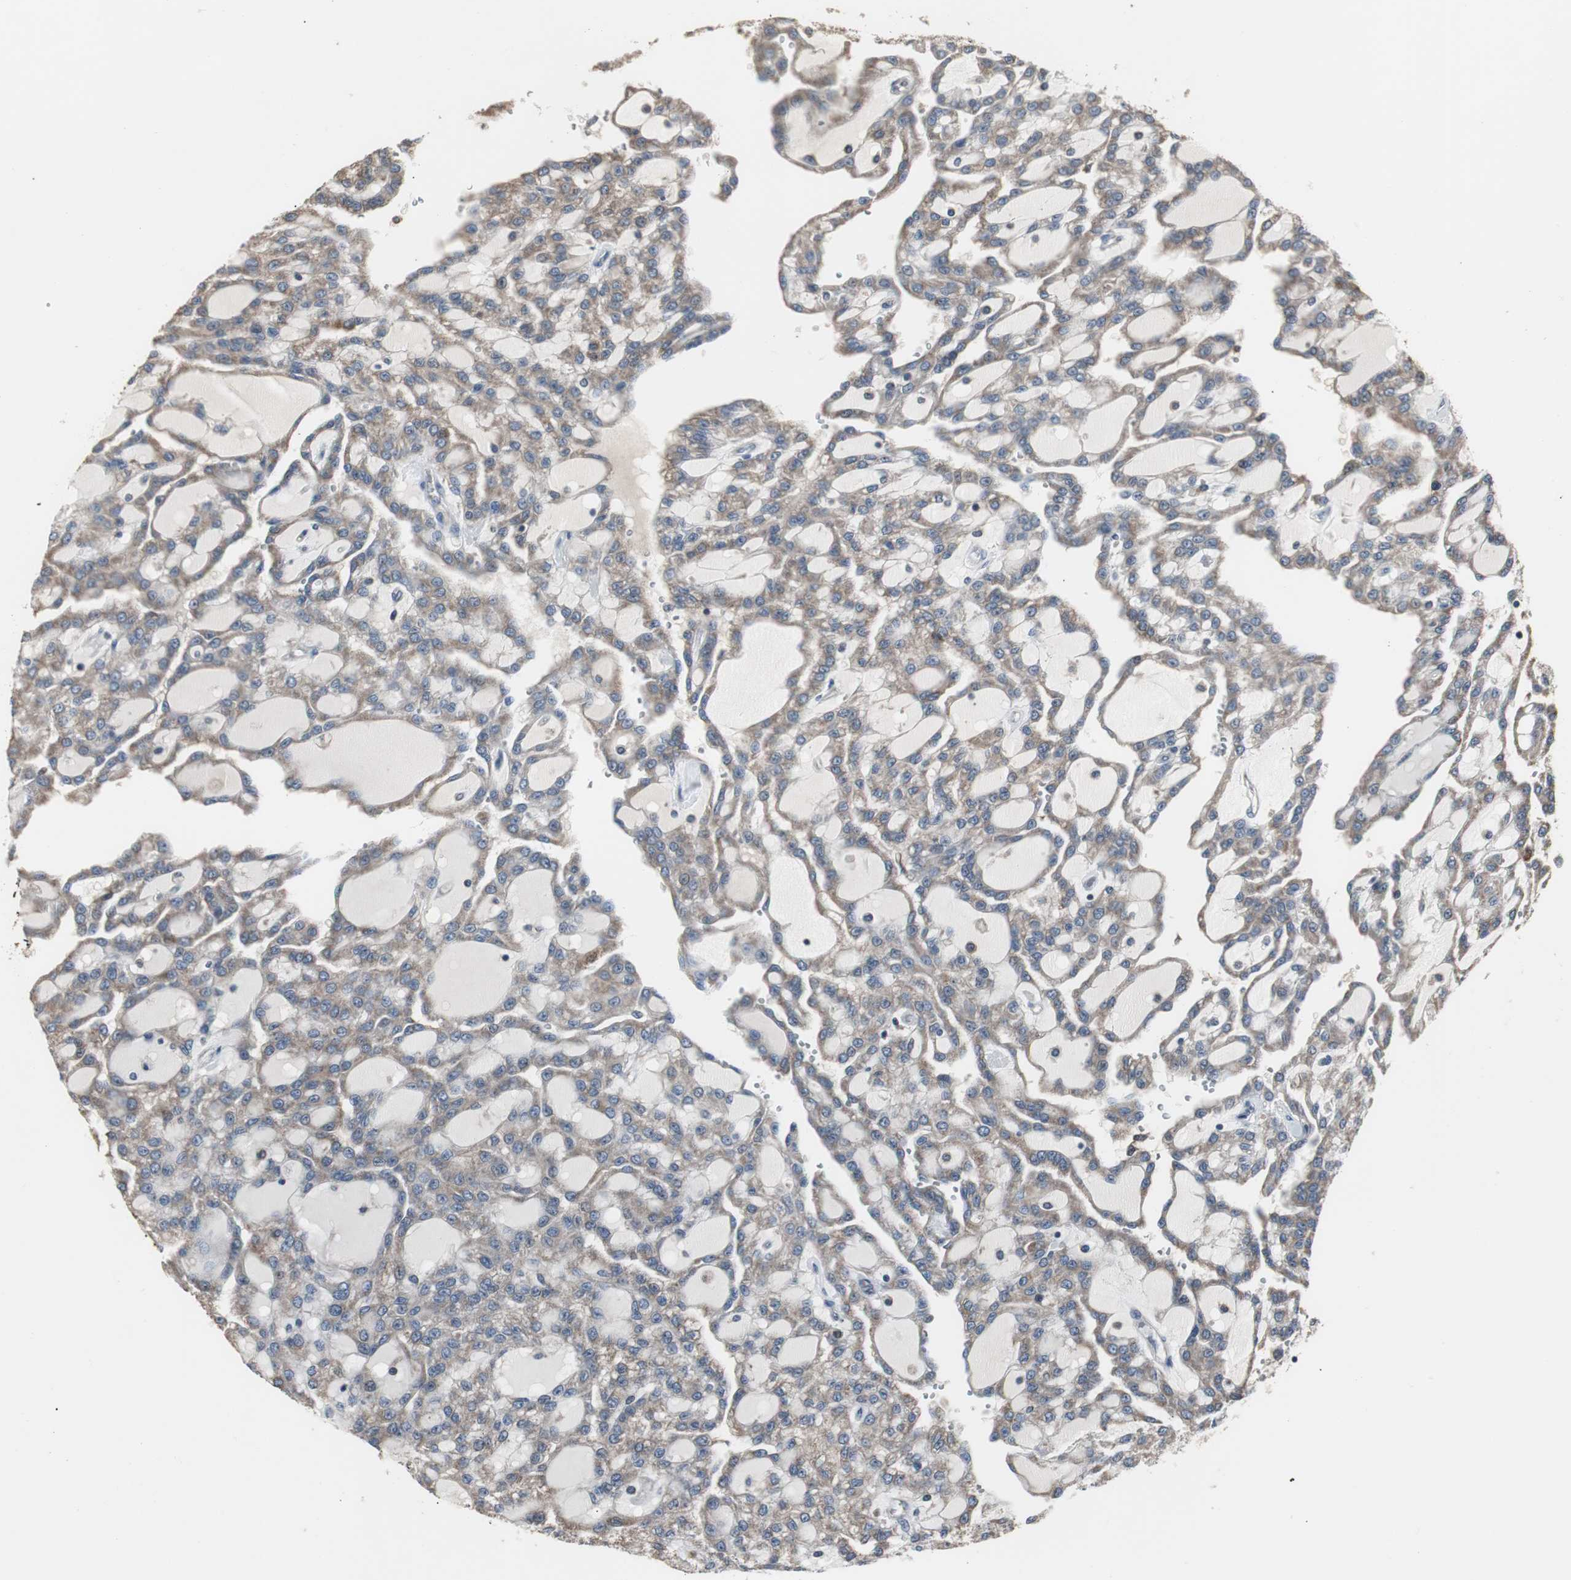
{"staining": {"intensity": "weak", "quantity": ">75%", "location": "cytoplasmic/membranous"}, "tissue": "renal cancer", "cell_type": "Tumor cells", "image_type": "cancer", "snomed": [{"axis": "morphology", "description": "Adenocarcinoma, NOS"}, {"axis": "topography", "description": "Kidney"}], "caption": "High-magnification brightfield microscopy of adenocarcinoma (renal) stained with DAB (brown) and counterstained with hematoxylin (blue). tumor cells exhibit weak cytoplasmic/membranous positivity is present in about>75% of cells.", "gene": "NCF2", "patient": {"sex": "male", "age": 63}}